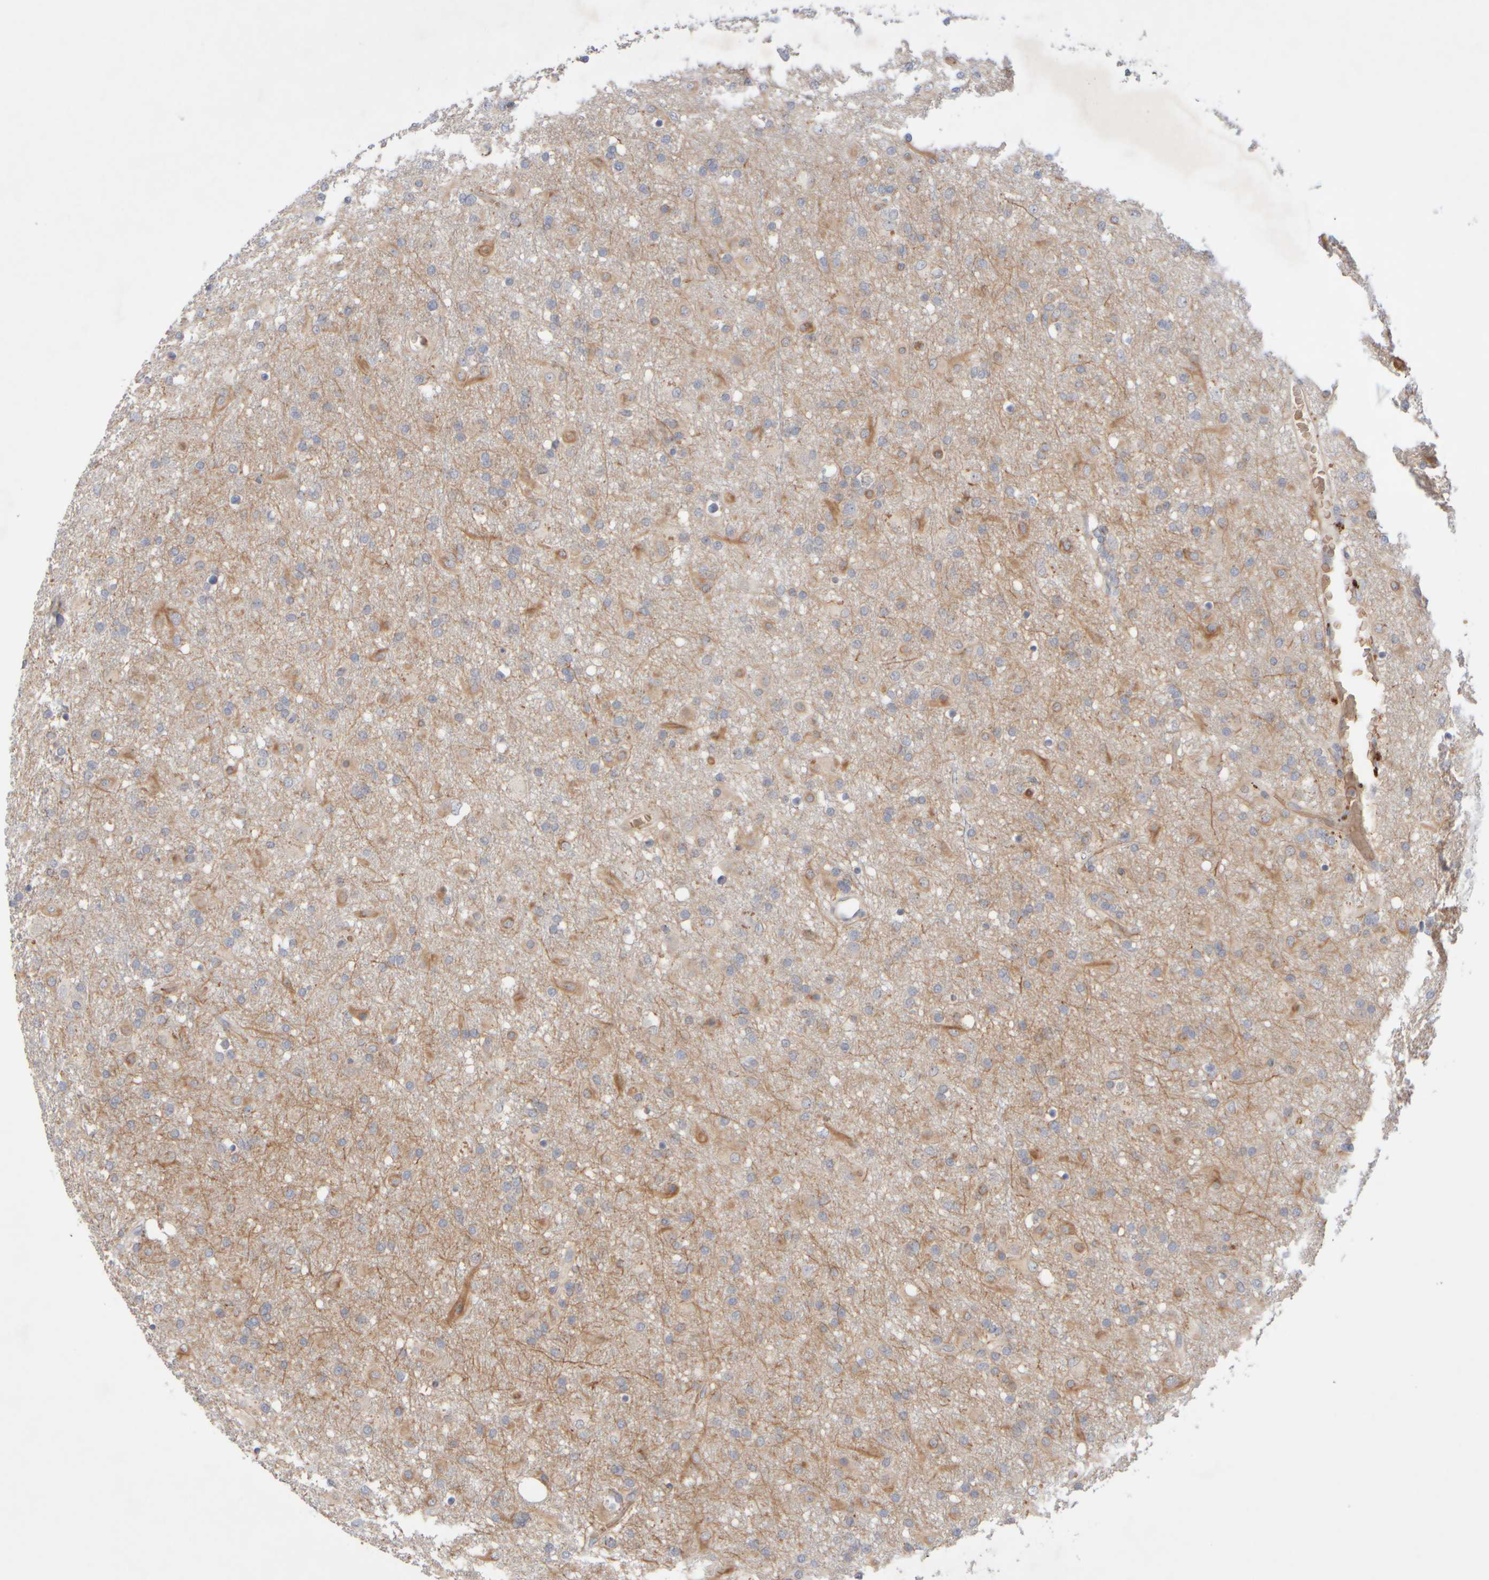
{"staining": {"intensity": "moderate", "quantity": "<25%", "location": "cytoplasmic/membranous"}, "tissue": "glioma", "cell_type": "Tumor cells", "image_type": "cancer", "snomed": [{"axis": "morphology", "description": "Glioma, malignant, Low grade"}, {"axis": "topography", "description": "Brain"}], "caption": "Immunohistochemical staining of human malignant low-grade glioma displays moderate cytoplasmic/membranous protein staining in approximately <25% of tumor cells.", "gene": "MST1", "patient": {"sex": "male", "age": 65}}